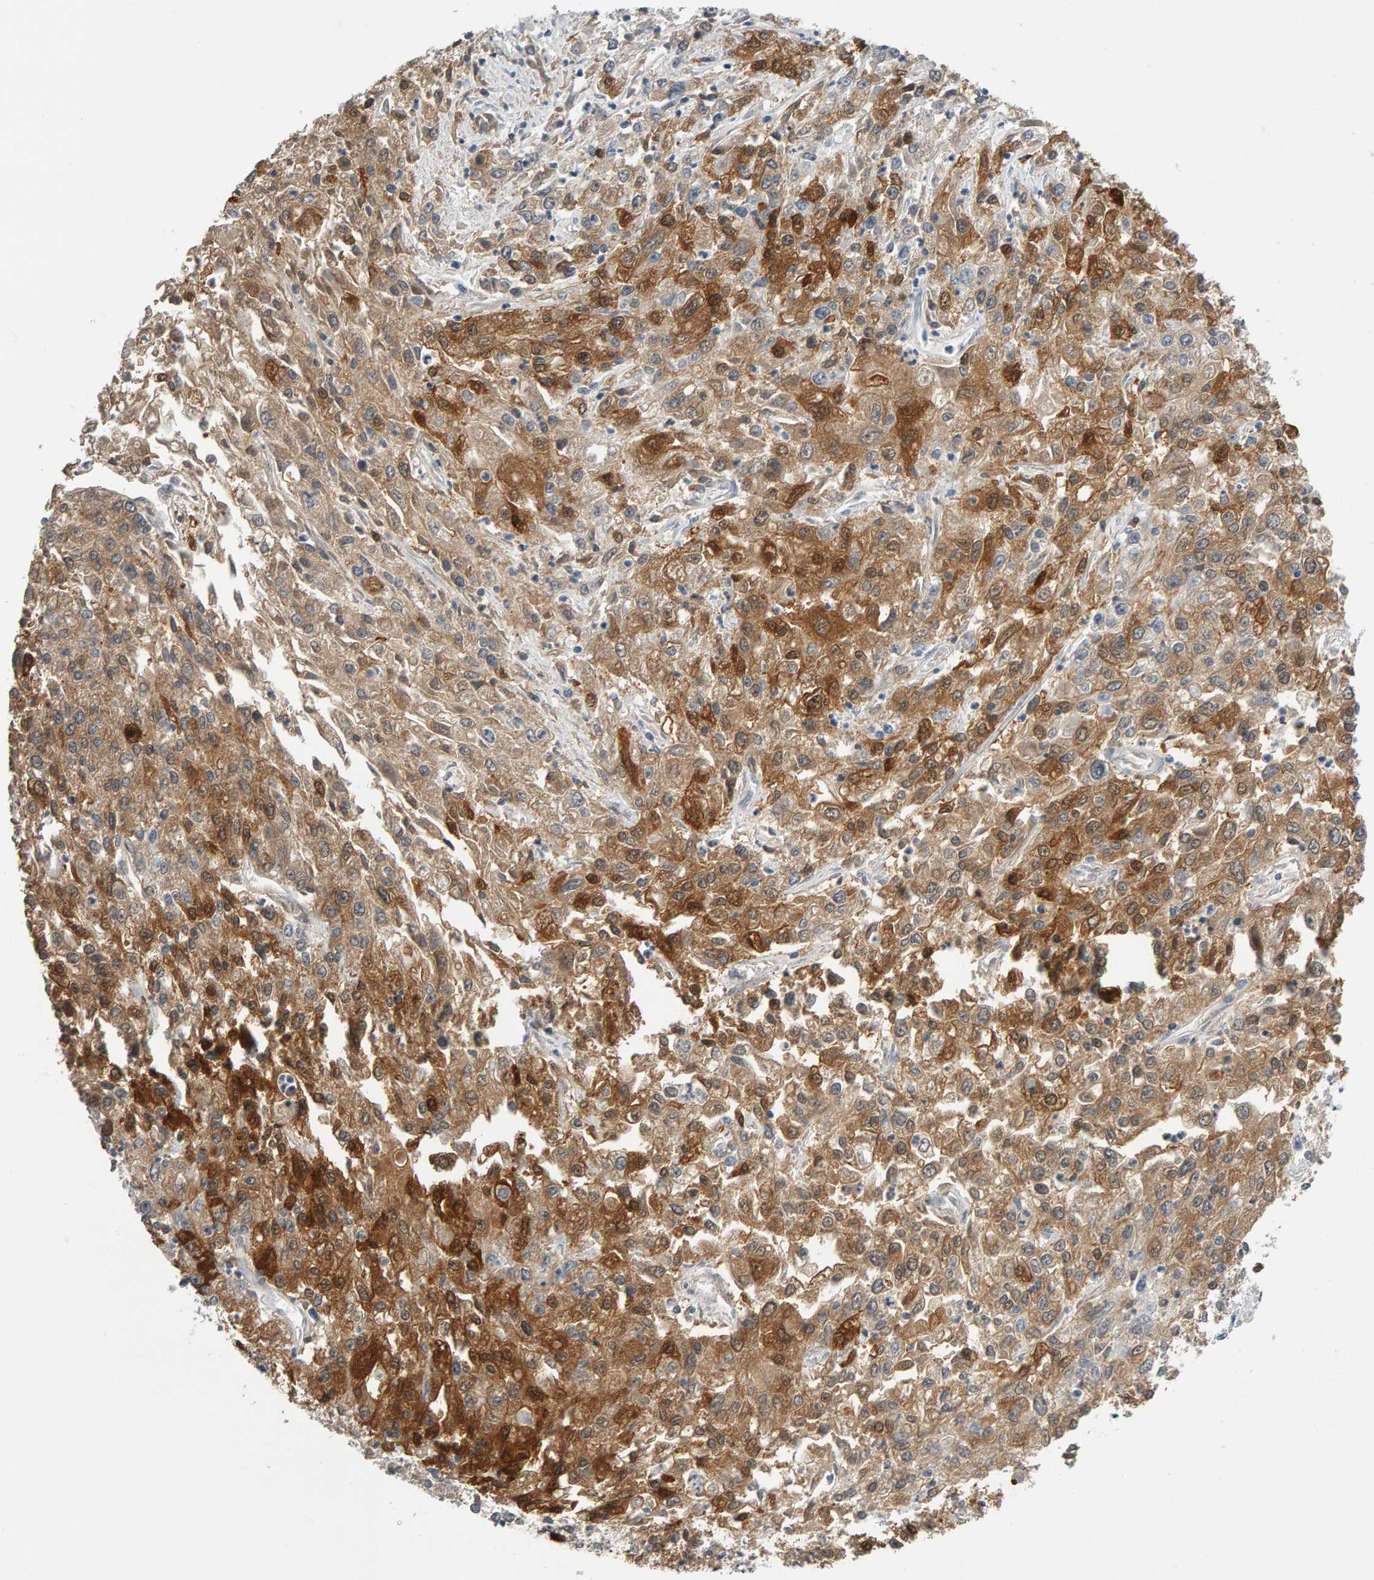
{"staining": {"intensity": "moderate", "quantity": ">75%", "location": "cytoplasmic/membranous"}, "tissue": "endometrial cancer", "cell_type": "Tumor cells", "image_type": "cancer", "snomed": [{"axis": "morphology", "description": "Adenocarcinoma, NOS"}, {"axis": "topography", "description": "Endometrium"}], "caption": "Endometrial adenocarcinoma stained with a brown dye exhibits moderate cytoplasmic/membranous positive staining in approximately >75% of tumor cells.", "gene": "CTH", "patient": {"sex": "female", "age": 49}}